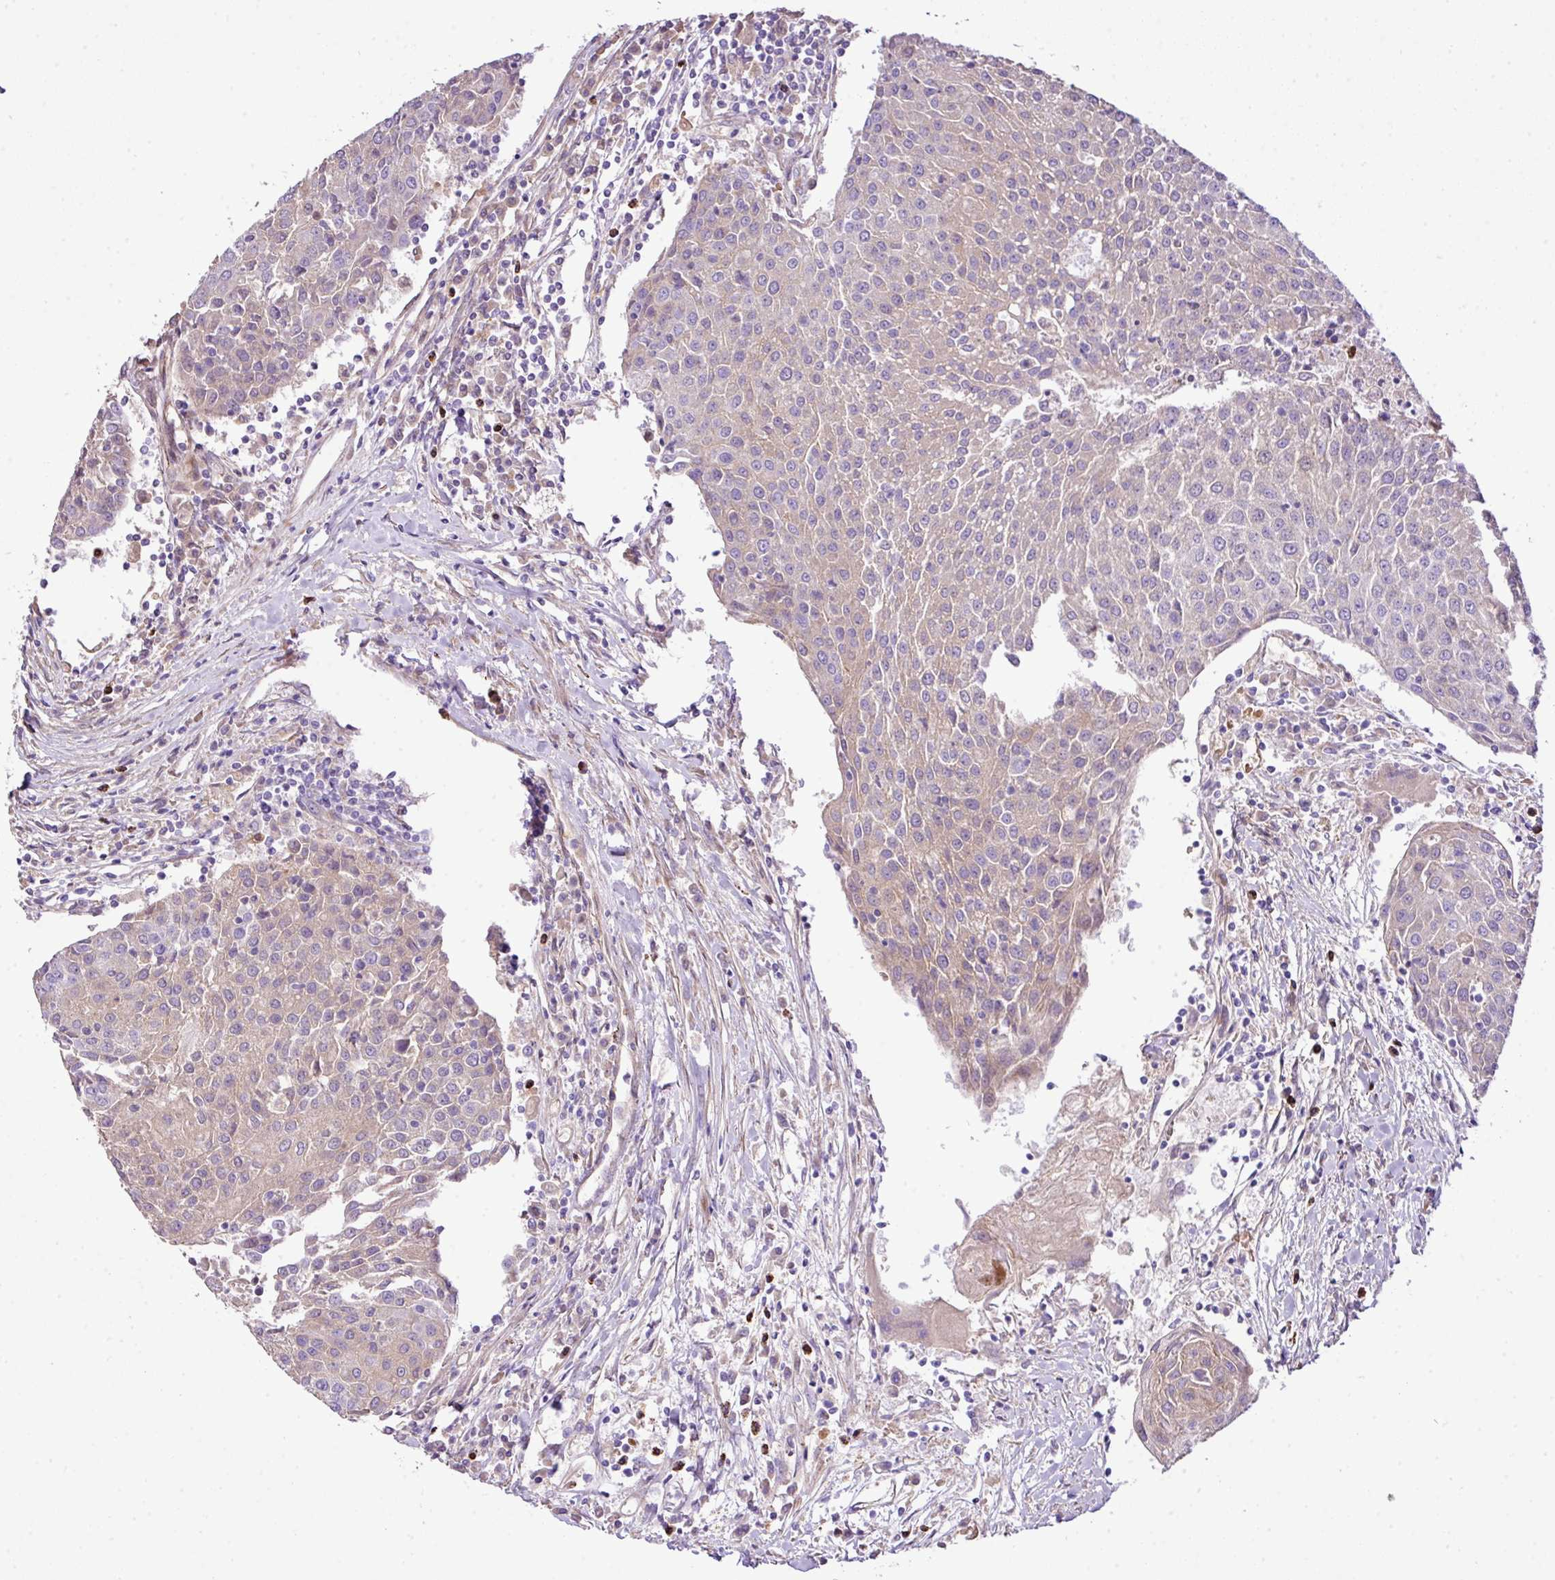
{"staining": {"intensity": "weak", "quantity": "<25%", "location": "cytoplasmic/membranous"}, "tissue": "urothelial cancer", "cell_type": "Tumor cells", "image_type": "cancer", "snomed": [{"axis": "morphology", "description": "Urothelial carcinoma, High grade"}, {"axis": "topography", "description": "Urinary bladder"}], "caption": "Immunohistochemistry (IHC) of human high-grade urothelial carcinoma reveals no staining in tumor cells. The staining was performed using DAB (3,3'-diaminobenzidine) to visualize the protein expression in brown, while the nuclei were stained in blue with hematoxylin (Magnification: 20x).", "gene": "CTXN2", "patient": {"sex": "female", "age": 85}}